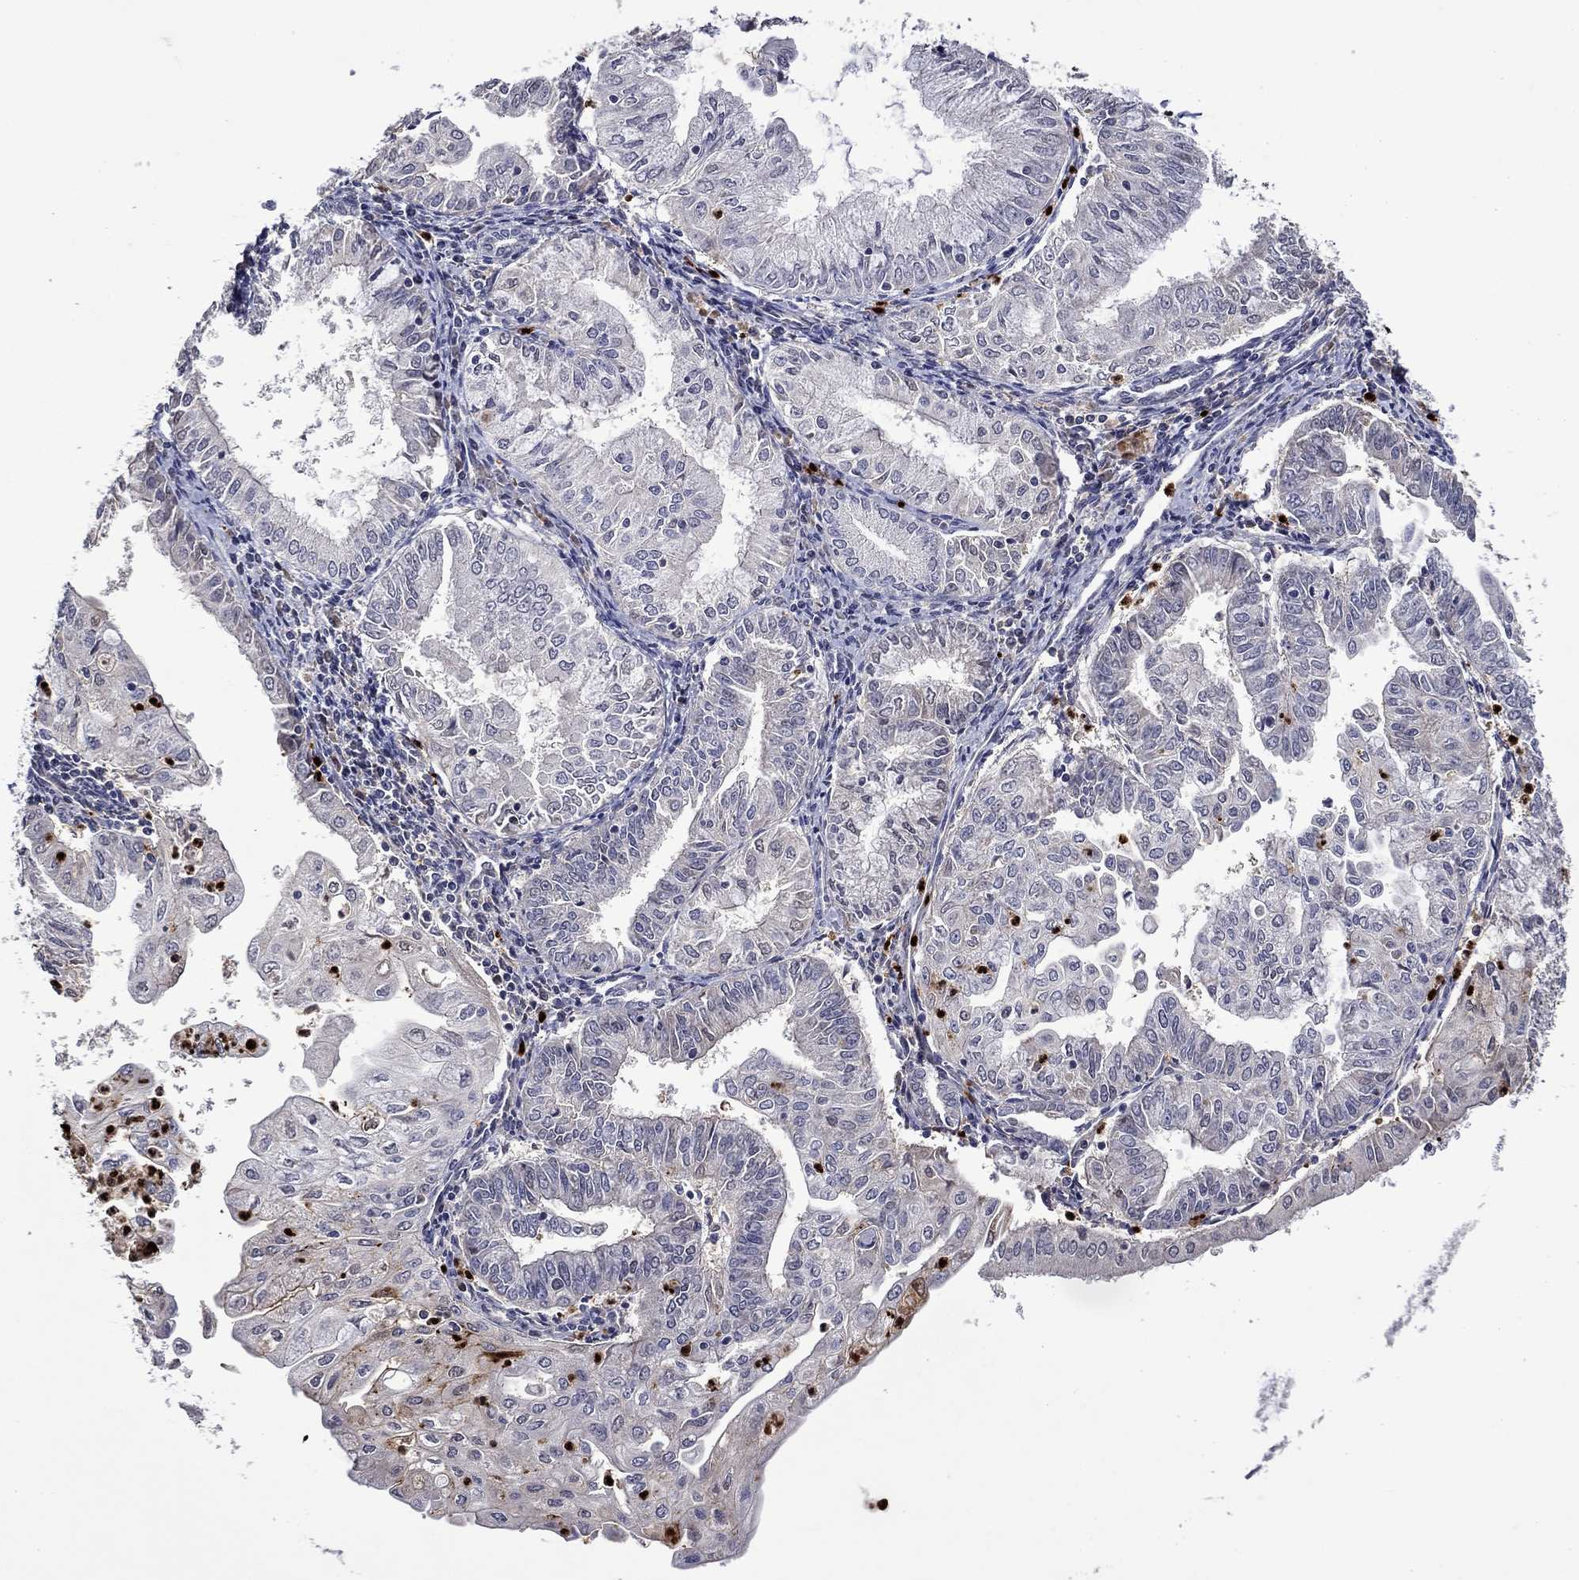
{"staining": {"intensity": "negative", "quantity": "none", "location": "none"}, "tissue": "endometrial cancer", "cell_type": "Tumor cells", "image_type": "cancer", "snomed": [{"axis": "morphology", "description": "Adenocarcinoma, NOS"}, {"axis": "topography", "description": "Endometrium"}], "caption": "This is an immunohistochemistry (IHC) histopathology image of adenocarcinoma (endometrial). There is no expression in tumor cells.", "gene": "SATB1", "patient": {"sex": "female", "age": 56}}